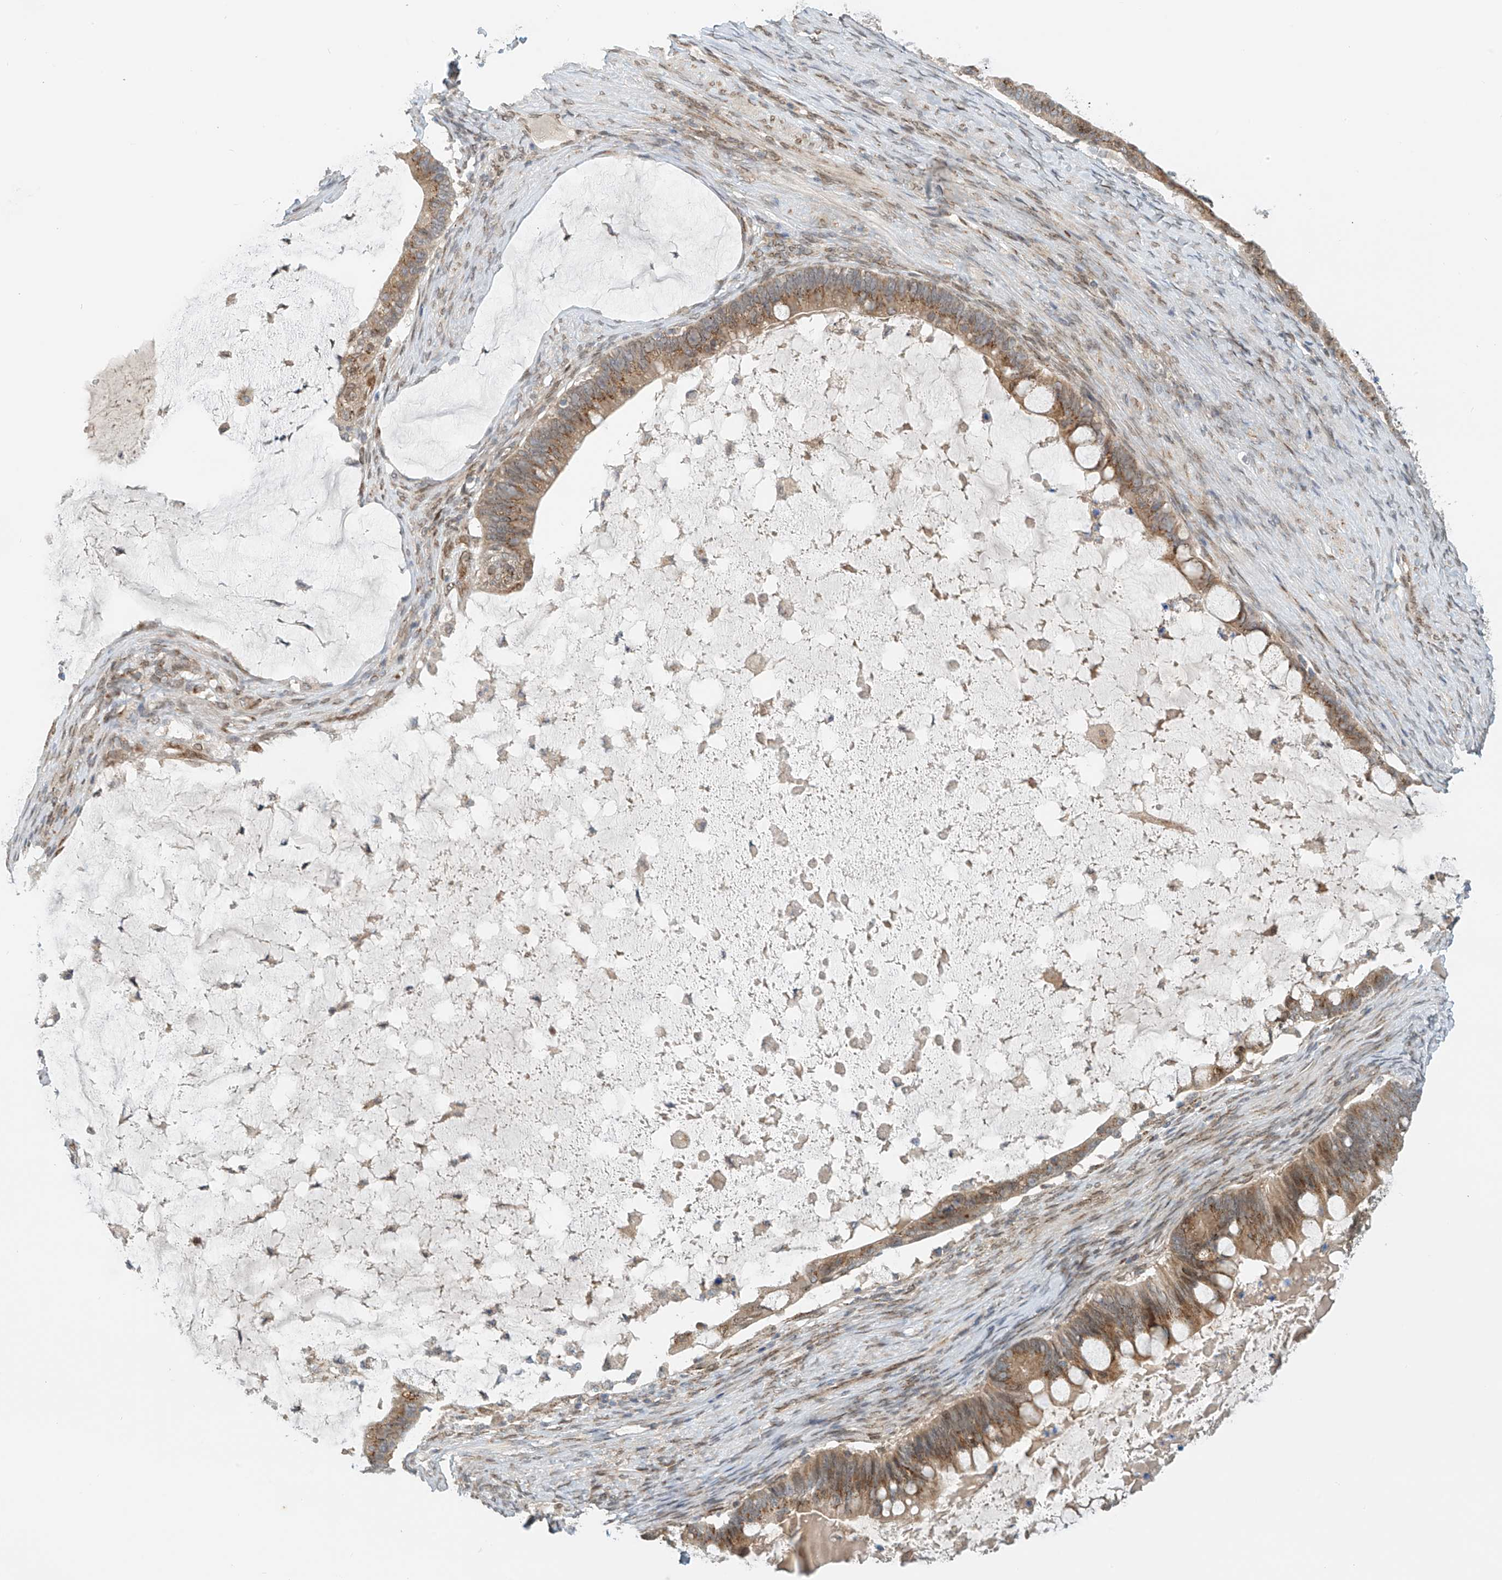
{"staining": {"intensity": "moderate", "quantity": ">75%", "location": "cytoplasmic/membranous"}, "tissue": "ovarian cancer", "cell_type": "Tumor cells", "image_type": "cancer", "snomed": [{"axis": "morphology", "description": "Cystadenocarcinoma, mucinous, NOS"}, {"axis": "topography", "description": "Ovary"}], "caption": "Moderate cytoplasmic/membranous protein staining is appreciated in about >75% of tumor cells in ovarian cancer (mucinous cystadenocarcinoma). (DAB (3,3'-diaminobenzidine) = brown stain, brightfield microscopy at high magnification).", "gene": "STARD9", "patient": {"sex": "female", "age": 61}}